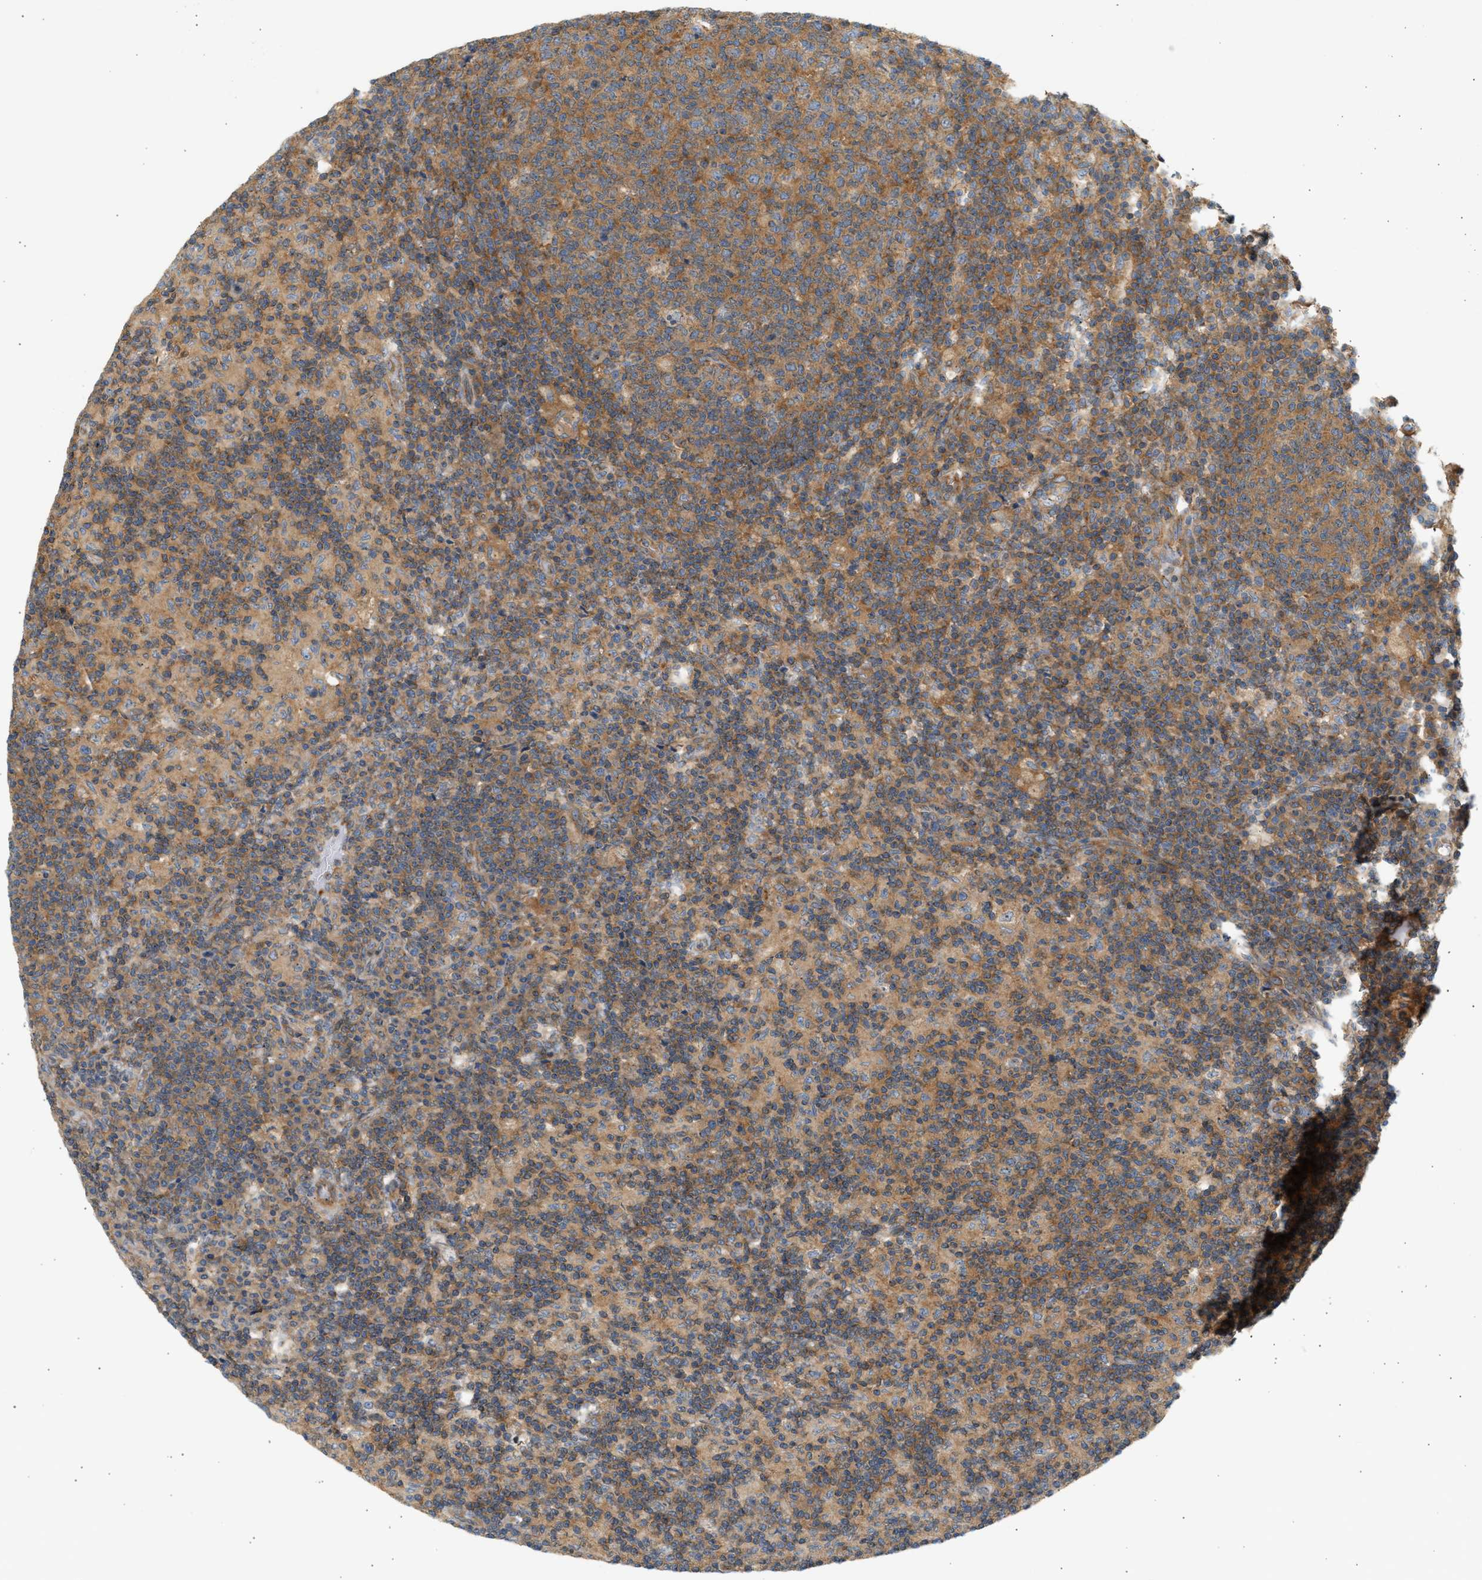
{"staining": {"intensity": "moderate", "quantity": ">75%", "location": "cytoplasmic/membranous"}, "tissue": "lymph node", "cell_type": "Germinal center cells", "image_type": "normal", "snomed": [{"axis": "morphology", "description": "Normal tissue, NOS"}, {"axis": "morphology", "description": "Inflammation, NOS"}, {"axis": "topography", "description": "Lymph node"}], "caption": "IHC (DAB) staining of unremarkable human lymph node displays moderate cytoplasmic/membranous protein positivity in about >75% of germinal center cells.", "gene": "PAFAH1B1", "patient": {"sex": "male", "age": 55}}